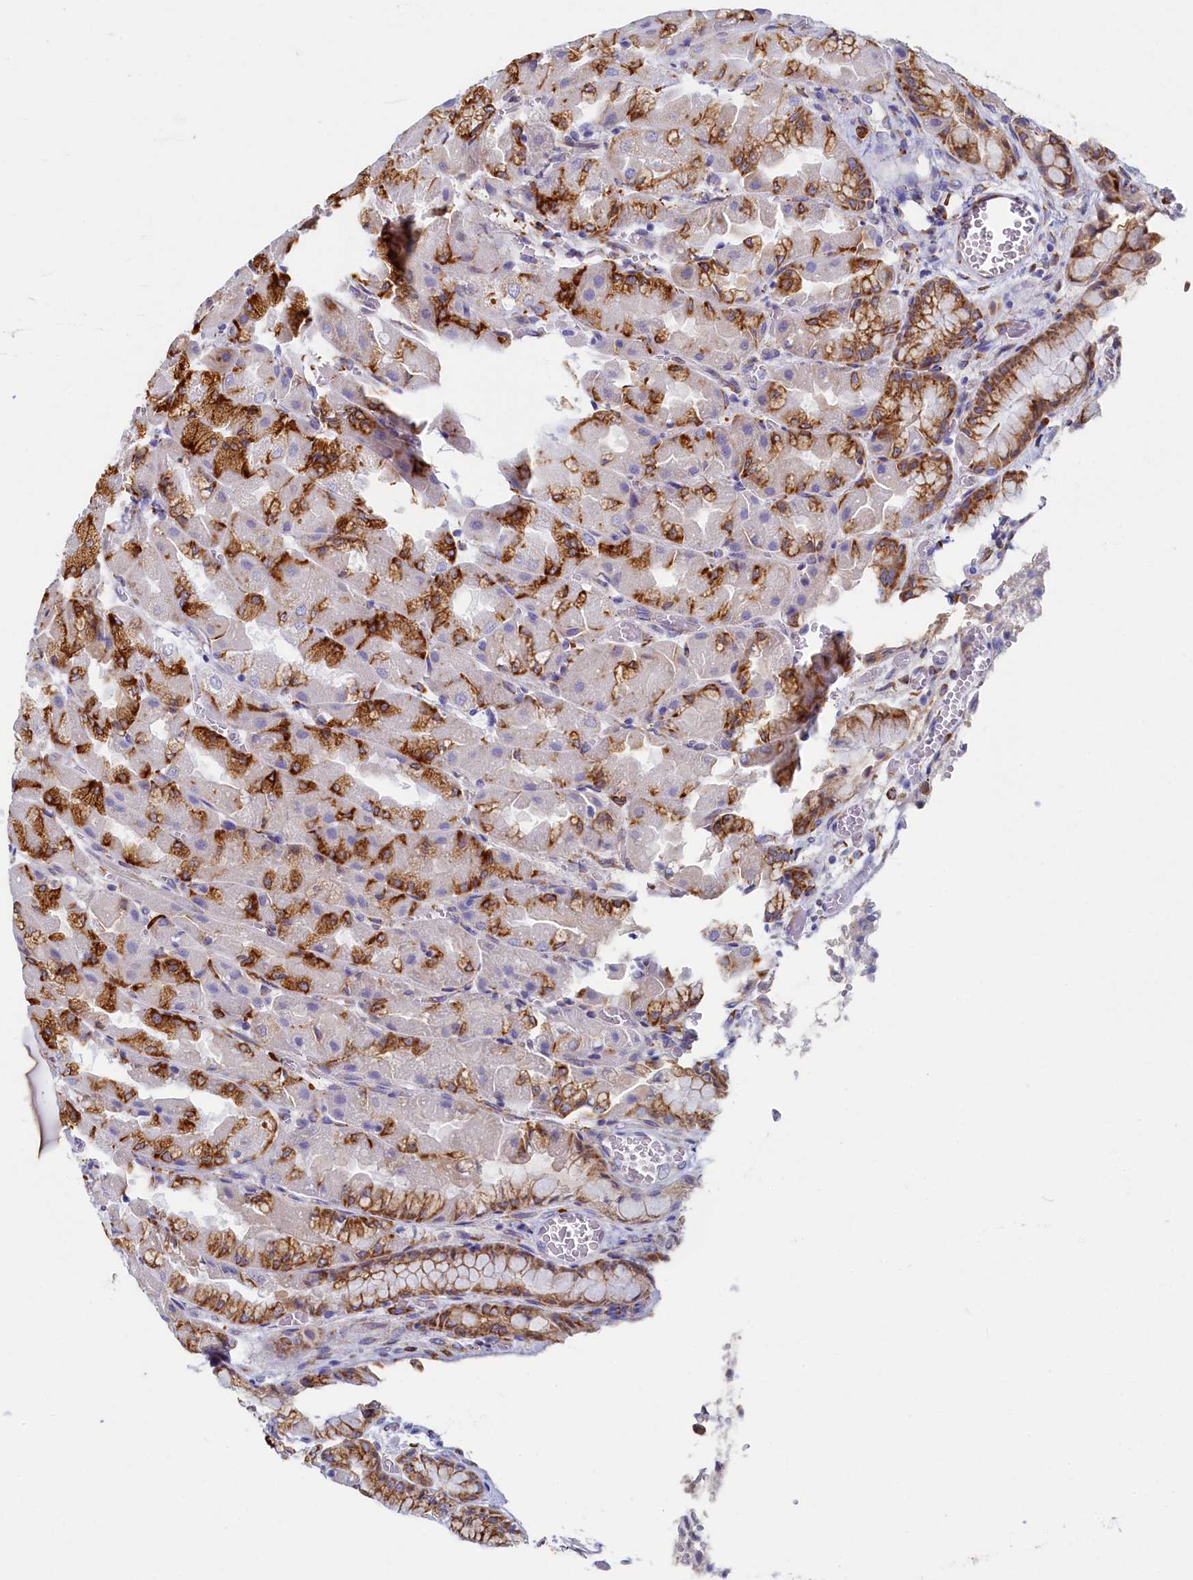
{"staining": {"intensity": "strong", "quantity": "25%-75%", "location": "cytoplasmic/membranous"}, "tissue": "stomach", "cell_type": "Glandular cells", "image_type": "normal", "snomed": [{"axis": "morphology", "description": "Normal tissue, NOS"}, {"axis": "topography", "description": "Stomach"}], "caption": "Unremarkable stomach was stained to show a protein in brown. There is high levels of strong cytoplasmic/membranous positivity in about 25%-75% of glandular cells. (IHC, brightfield microscopy, high magnification).", "gene": "TMEM18", "patient": {"sex": "female", "age": 61}}